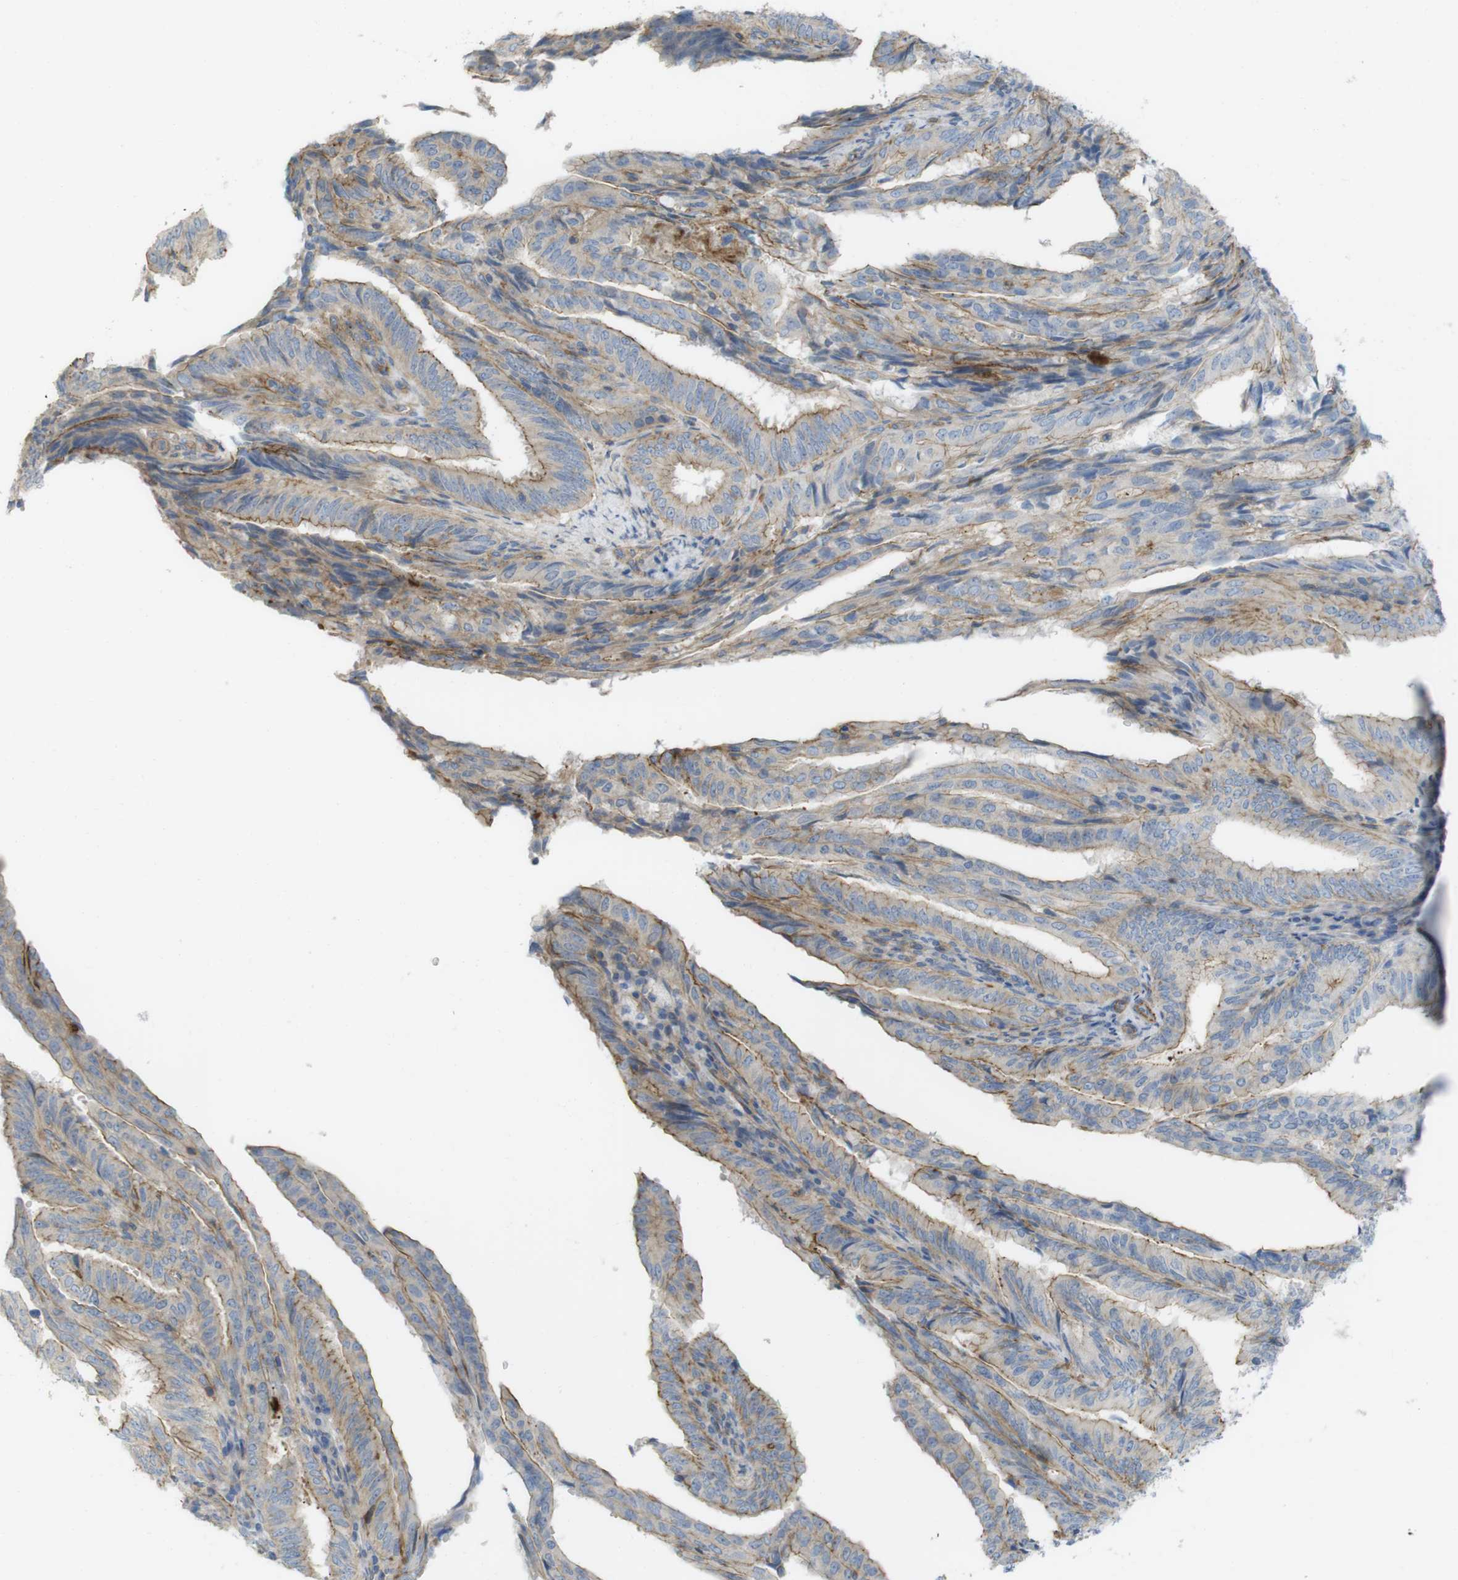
{"staining": {"intensity": "moderate", "quantity": "25%-75%", "location": "cytoplasmic/membranous"}, "tissue": "endometrial cancer", "cell_type": "Tumor cells", "image_type": "cancer", "snomed": [{"axis": "morphology", "description": "Adenocarcinoma, NOS"}, {"axis": "topography", "description": "Endometrium"}], "caption": "A high-resolution micrograph shows immunohistochemistry staining of endometrial cancer (adenocarcinoma), which reveals moderate cytoplasmic/membranous staining in about 25%-75% of tumor cells.", "gene": "PREX2", "patient": {"sex": "female", "age": 58}}